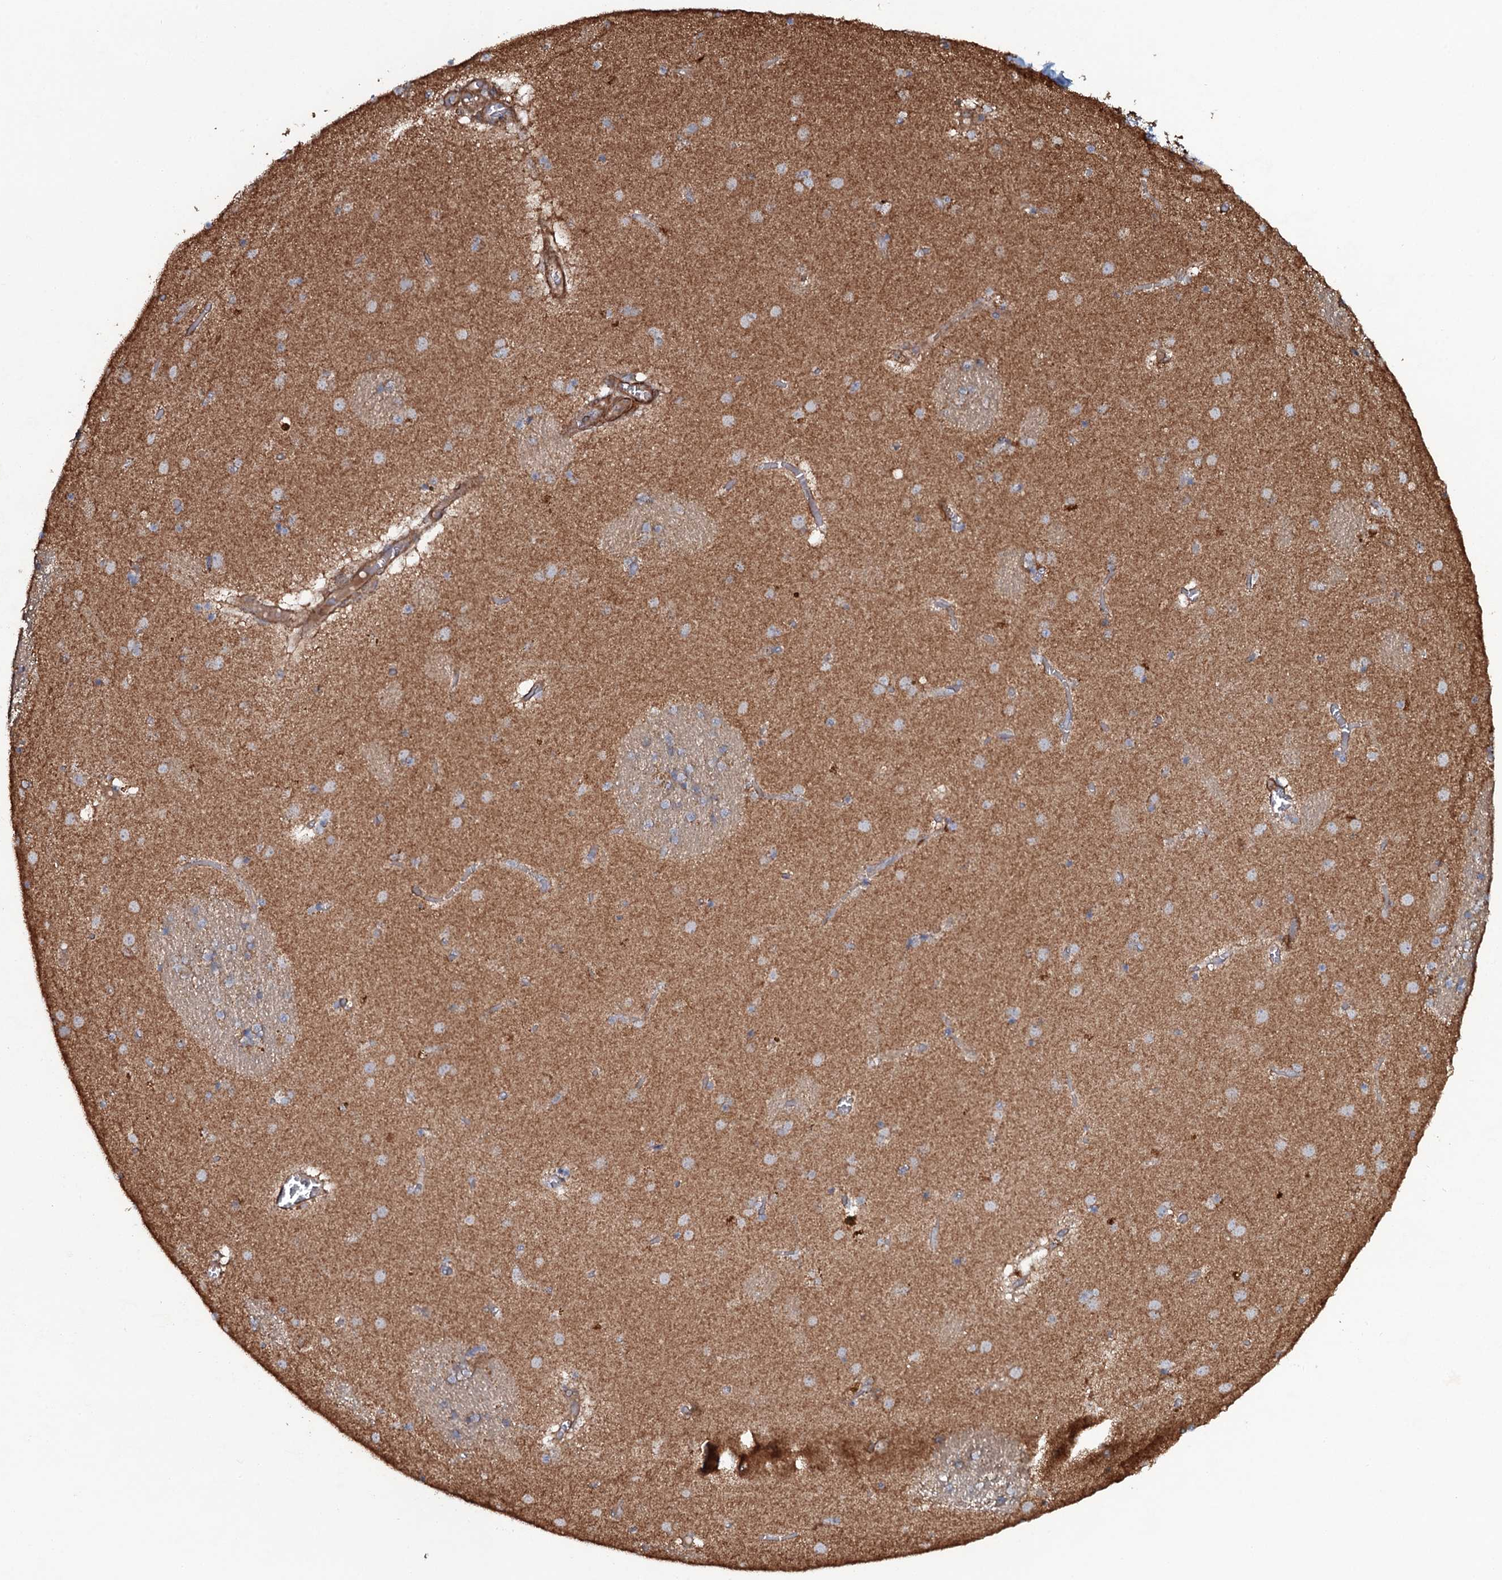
{"staining": {"intensity": "weak", "quantity": "<25%", "location": "cytoplasmic/membranous"}, "tissue": "caudate", "cell_type": "Glial cells", "image_type": "normal", "snomed": [{"axis": "morphology", "description": "Normal tissue, NOS"}, {"axis": "topography", "description": "Lateral ventricle wall"}], "caption": "Caudate stained for a protein using immunohistochemistry (IHC) reveals no positivity glial cells.", "gene": "VWA8", "patient": {"sex": "male", "age": 70}}